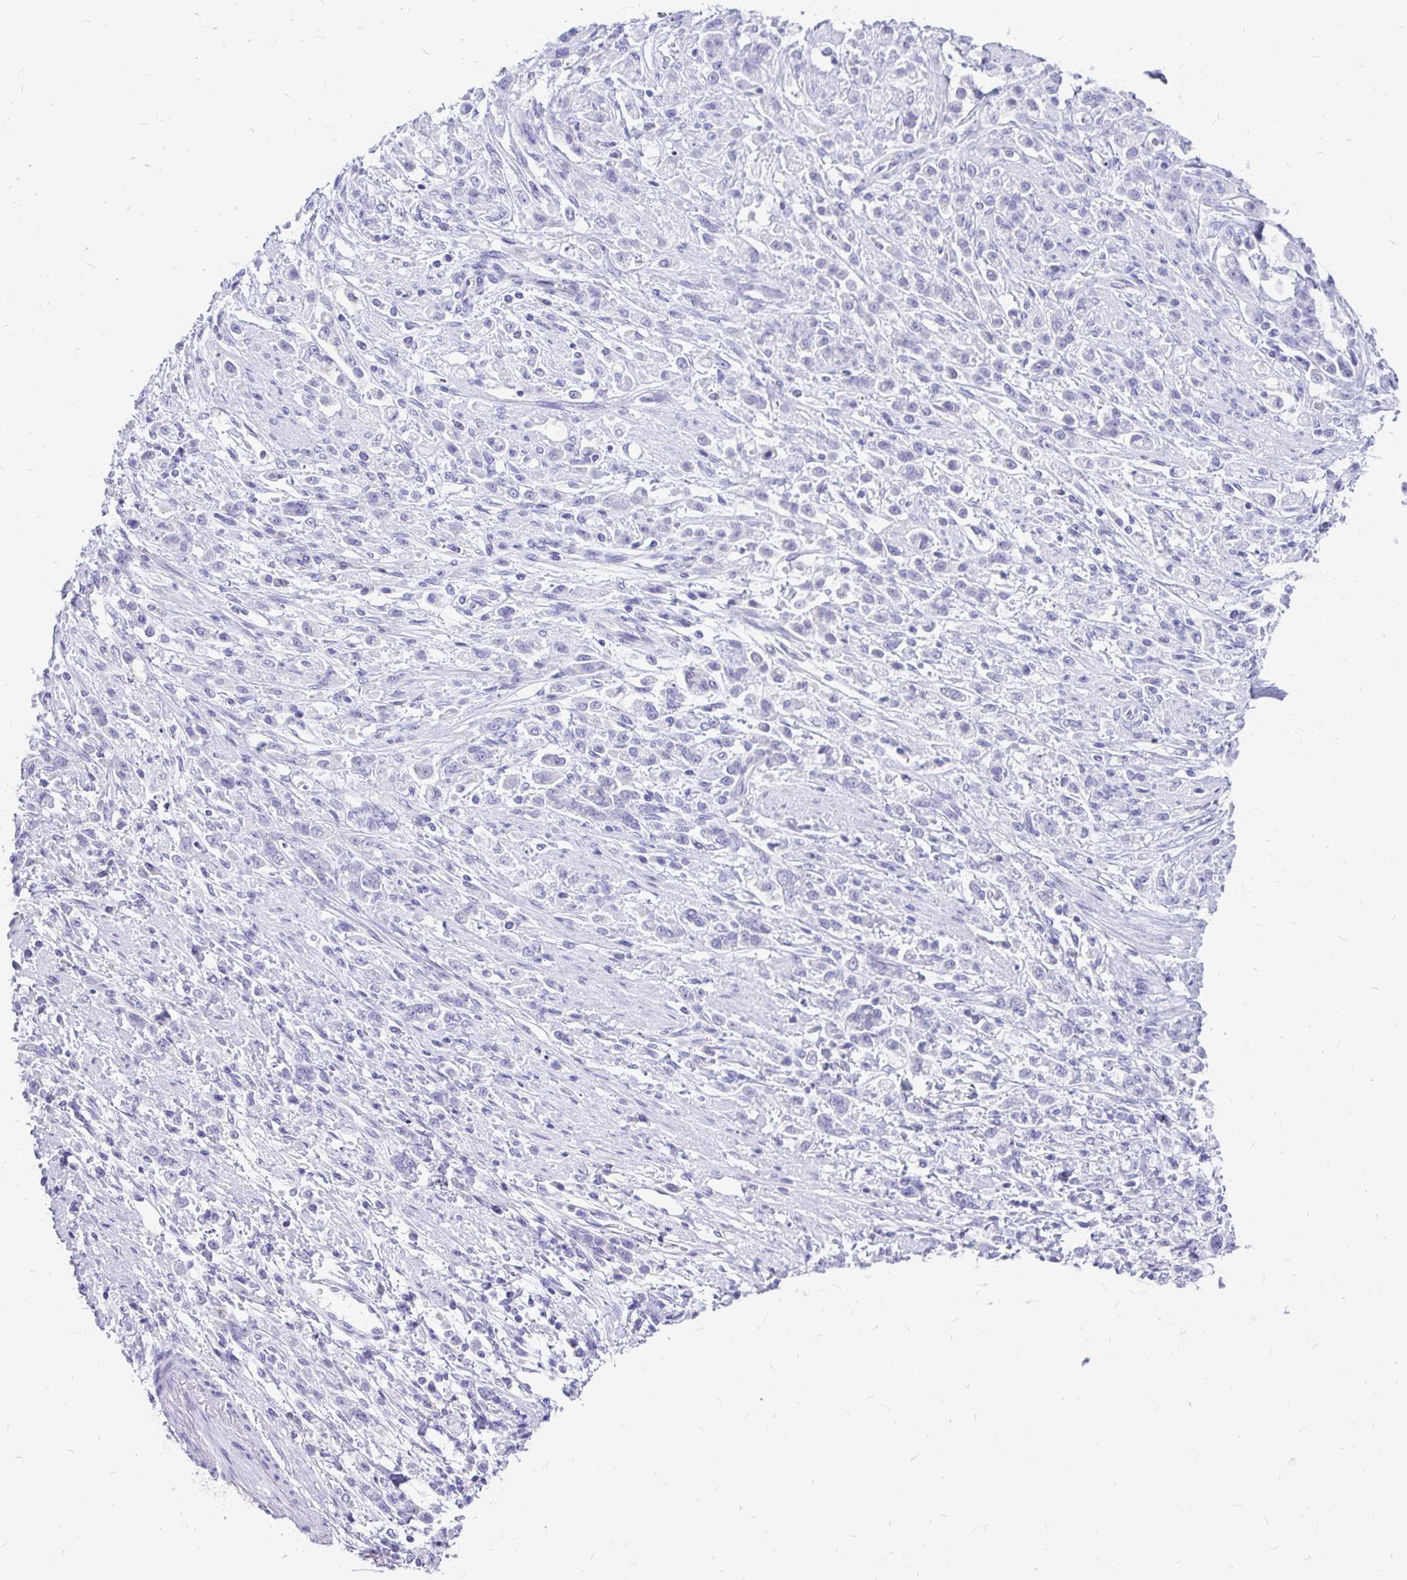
{"staining": {"intensity": "negative", "quantity": "none", "location": "none"}, "tissue": "stomach cancer", "cell_type": "Tumor cells", "image_type": "cancer", "snomed": [{"axis": "morphology", "description": "Adenocarcinoma, NOS"}, {"axis": "topography", "description": "Stomach"}], "caption": "Stomach cancer was stained to show a protein in brown. There is no significant positivity in tumor cells.", "gene": "MAP1LC3A", "patient": {"sex": "female", "age": 60}}